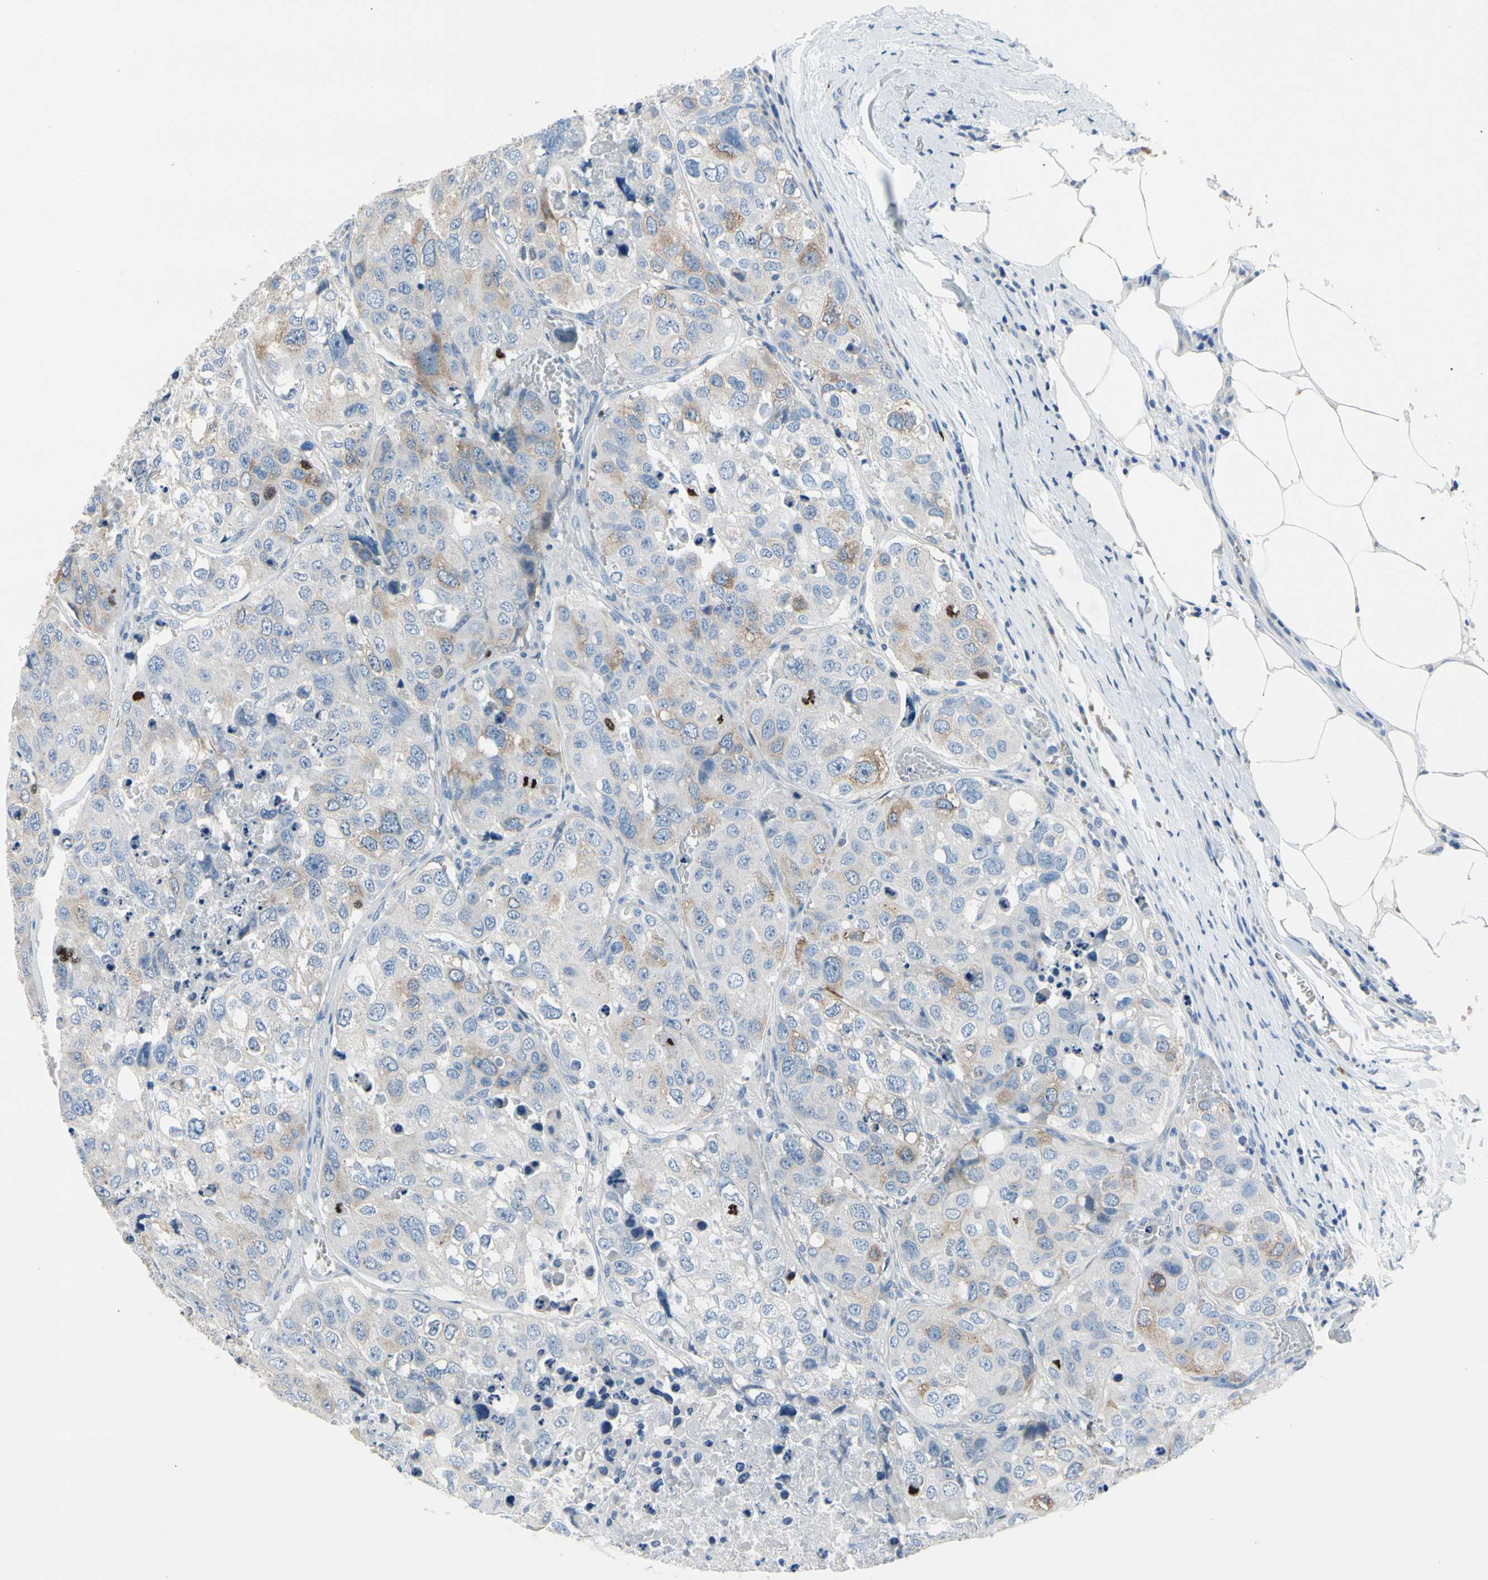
{"staining": {"intensity": "weak", "quantity": "<25%", "location": "cytoplasmic/membranous"}, "tissue": "urothelial cancer", "cell_type": "Tumor cells", "image_type": "cancer", "snomed": [{"axis": "morphology", "description": "Urothelial carcinoma, High grade"}, {"axis": "topography", "description": "Lymph node"}, {"axis": "topography", "description": "Urinary bladder"}], "caption": "This is a photomicrograph of immunohistochemistry staining of high-grade urothelial carcinoma, which shows no staining in tumor cells. Nuclei are stained in blue.", "gene": "CKAP2", "patient": {"sex": "male", "age": 51}}